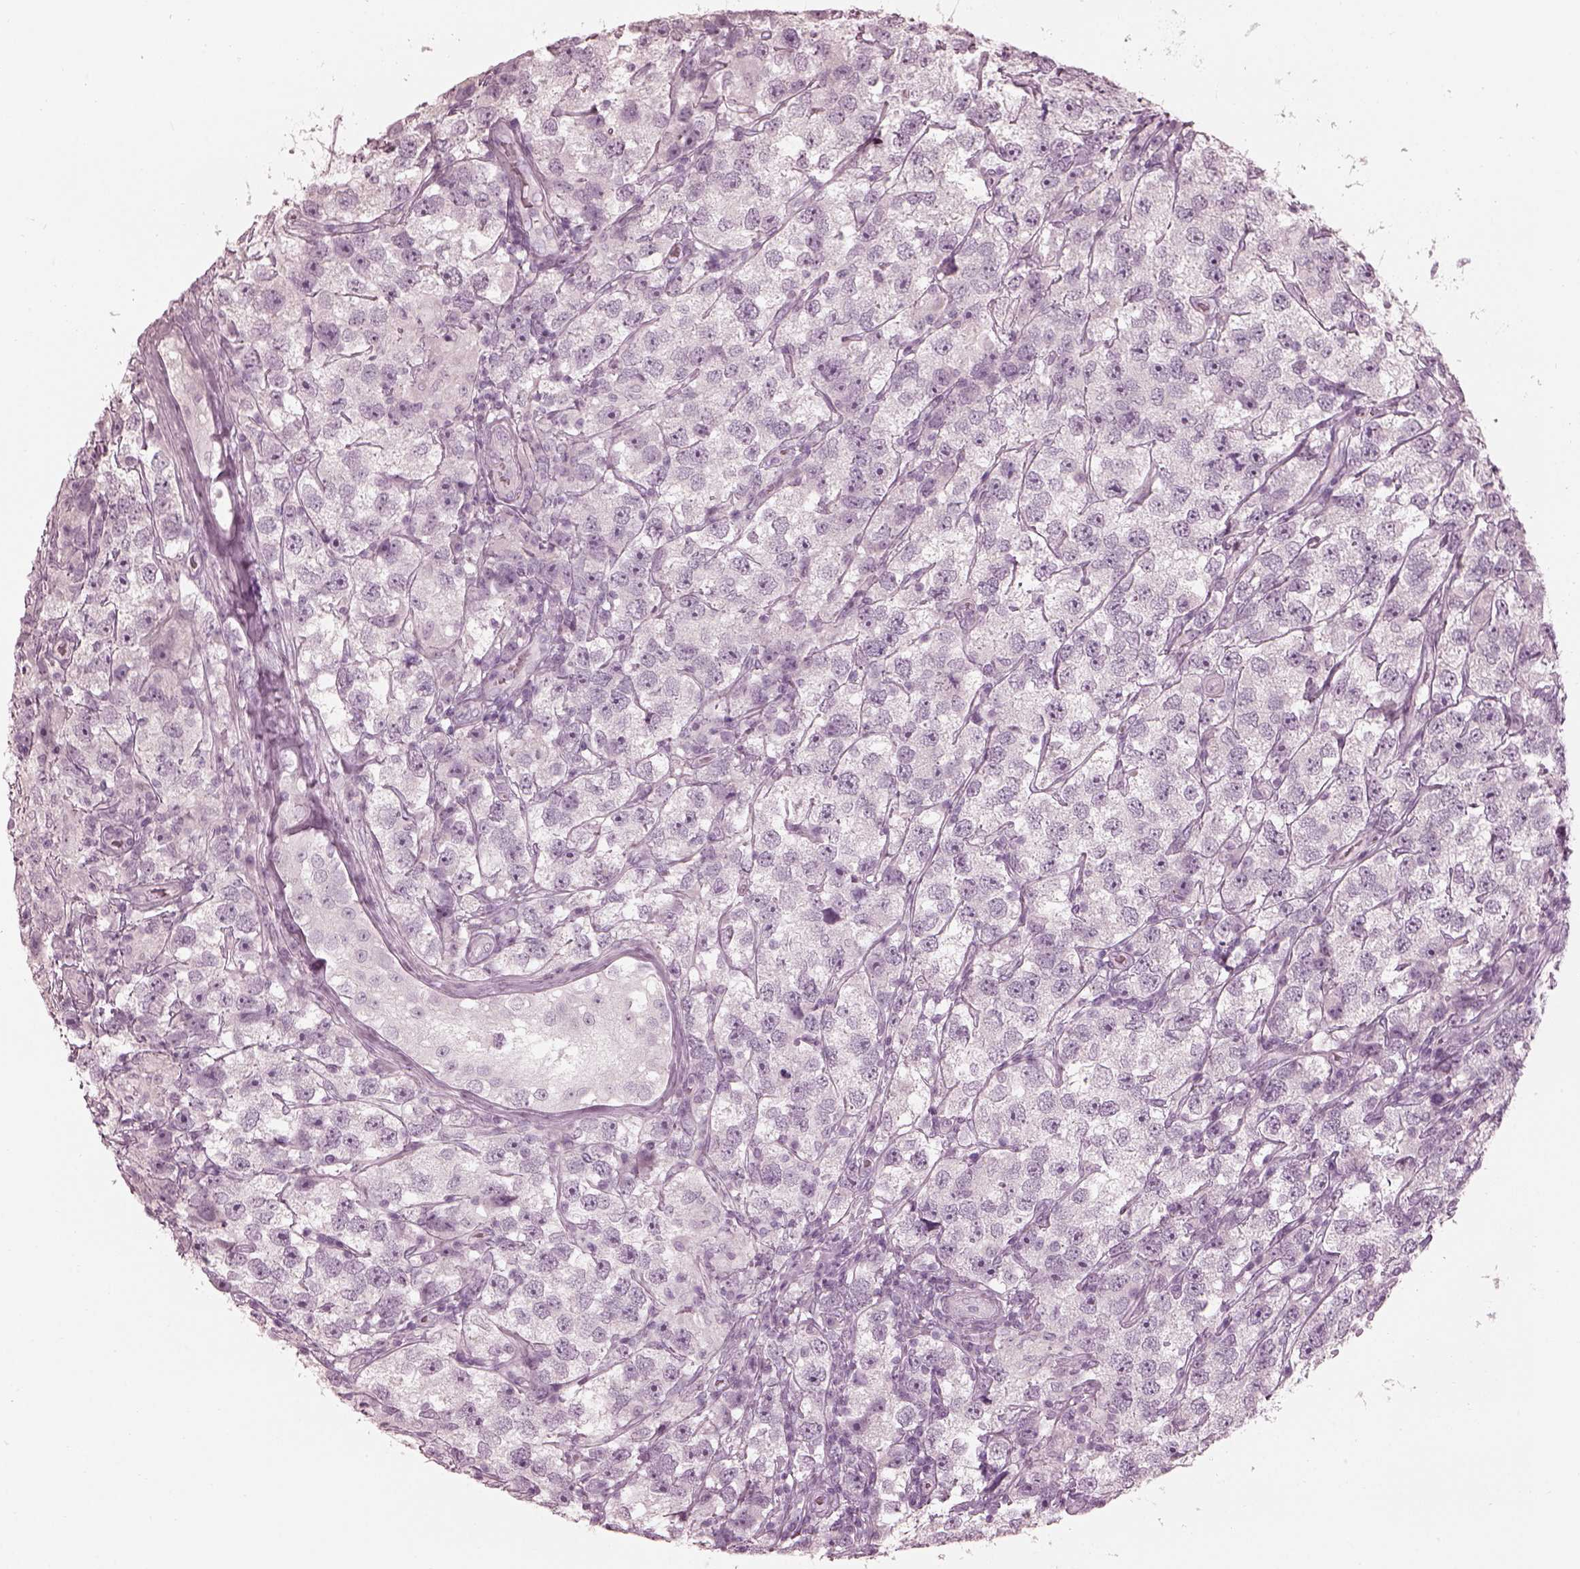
{"staining": {"intensity": "negative", "quantity": "none", "location": "none"}, "tissue": "testis cancer", "cell_type": "Tumor cells", "image_type": "cancer", "snomed": [{"axis": "morphology", "description": "Seminoma, NOS"}, {"axis": "topography", "description": "Testis"}], "caption": "Immunohistochemistry of human testis cancer exhibits no expression in tumor cells.", "gene": "SAXO2", "patient": {"sex": "male", "age": 26}}